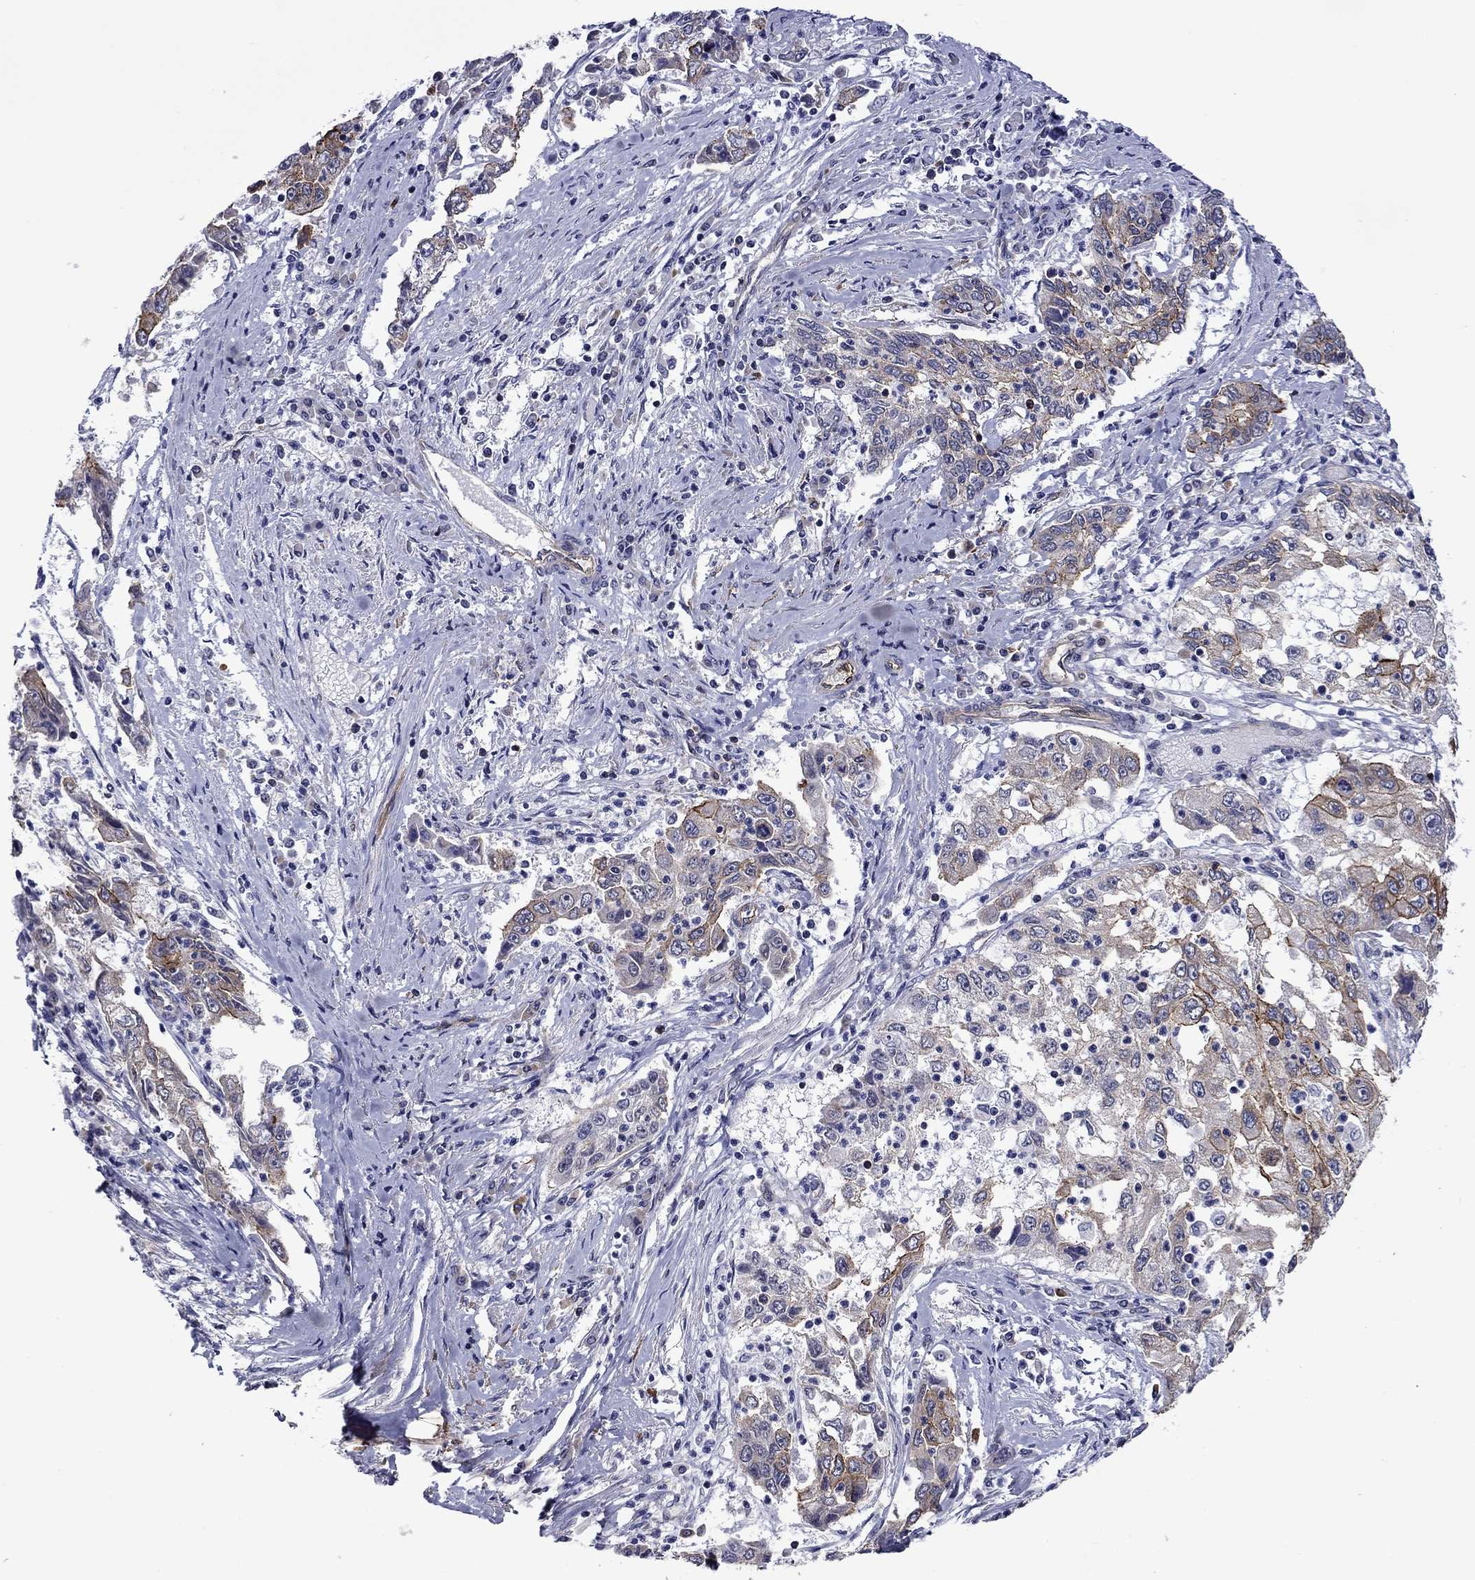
{"staining": {"intensity": "strong", "quantity": "<25%", "location": "cytoplasmic/membranous"}, "tissue": "cervical cancer", "cell_type": "Tumor cells", "image_type": "cancer", "snomed": [{"axis": "morphology", "description": "Squamous cell carcinoma, NOS"}, {"axis": "topography", "description": "Cervix"}], "caption": "Brown immunohistochemical staining in squamous cell carcinoma (cervical) displays strong cytoplasmic/membranous expression in about <25% of tumor cells. The staining was performed using DAB (3,3'-diaminobenzidine) to visualize the protein expression in brown, while the nuclei were stained in blue with hematoxylin (Magnification: 20x).", "gene": "LMO7", "patient": {"sex": "female", "age": 36}}